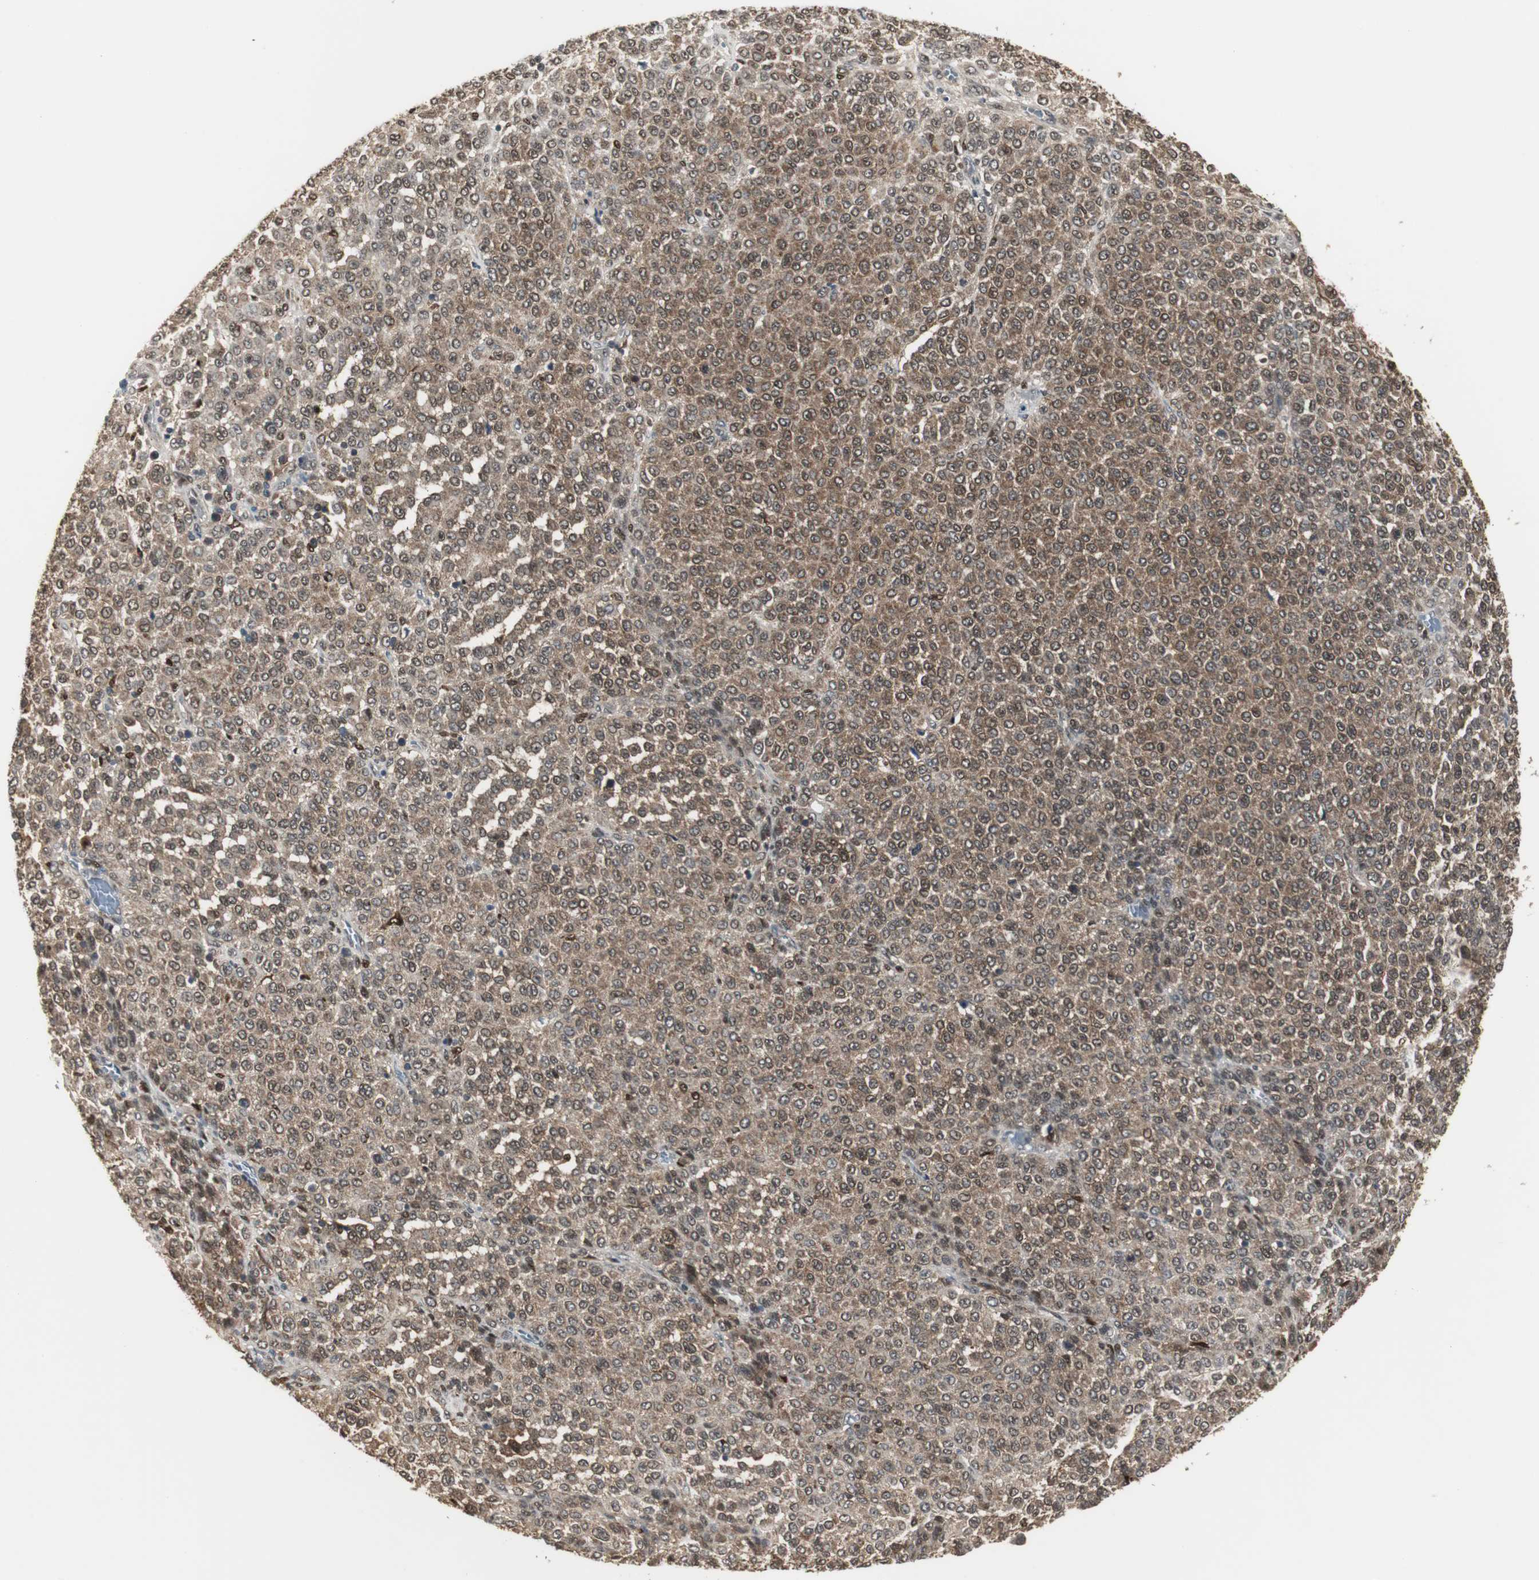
{"staining": {"intensity": "moderate", "quantity": ">75%", "location": "cytoplasmic/membranous,nuclear"}, "tissue": "melanoma", "cell_type": "Tumor cells", "image_type": "cancer", "snomed": [{"axis": "morphology", "description": "Malignant melanoma, Metastatic site"}, {"axis": "topography", "description": "Pancreas"}], "caption": "Immunohistochemical staining of malignant melanoma (metastatic site) displays medium levels of moderate cytoplasmic/membranous and nuclear protein positivity in about >75% of tumor cells. The staining is performed using DAB brown chromogen to label protein expression. The nuclei are counter-stained blue using hematoxylin.", "gene": "PLIN3", "patient": {"sex": "female", "age": 30}}